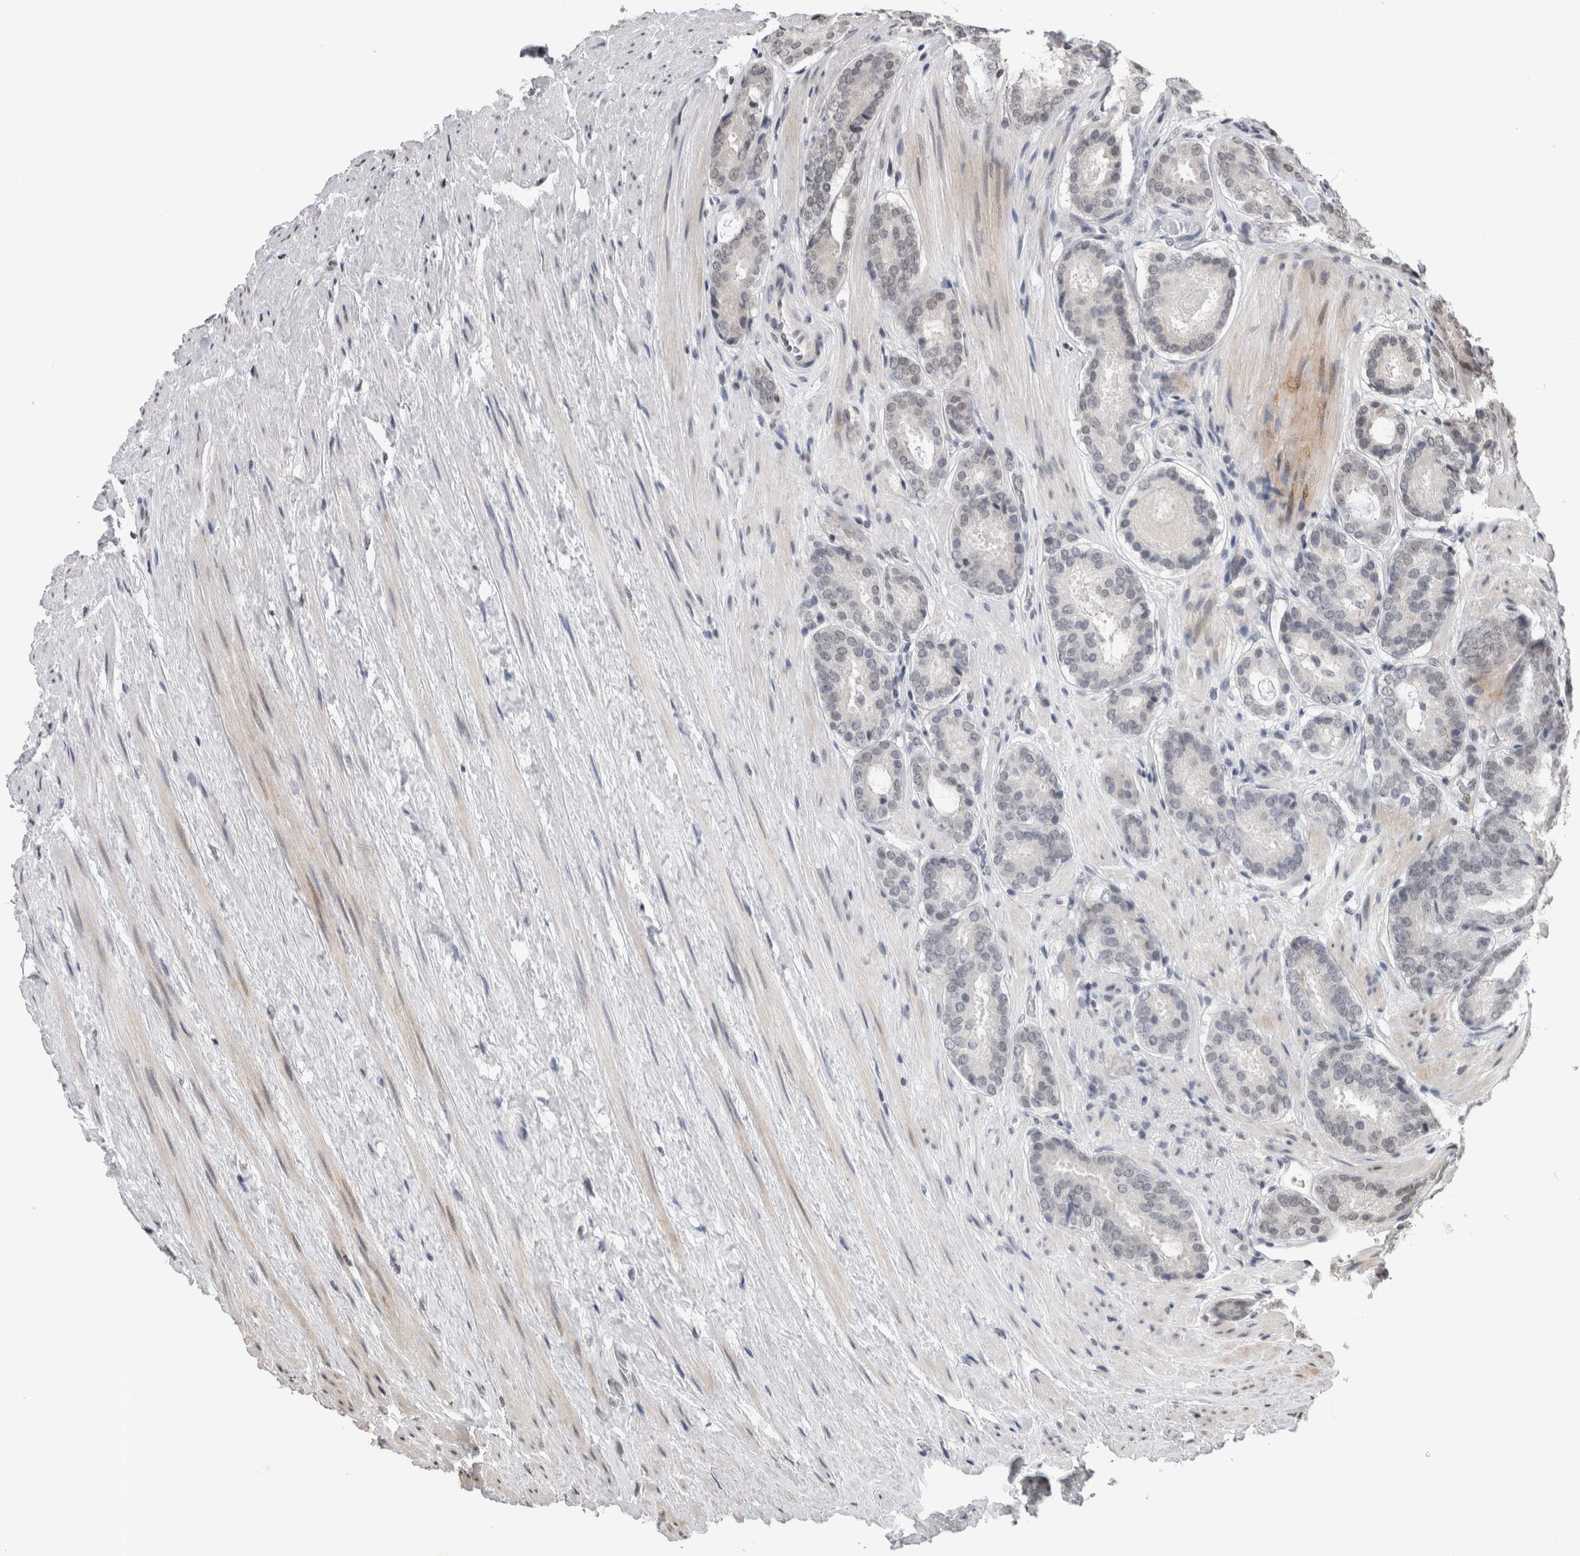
{"staining": {"intensity": "negative", "quantity": "none", "location": "none"}, "tissue": "prostate cancer", "cell_type": "Tumor cells", "image_type": "cancer", "snomed": [{"axis": "morphology", "description": "Adenocarcinoma, Low grade"}, {"axis": "topography", "description": "Prostate"}], "caption": "Immunohistochemical staining of prostate low-grade adenocarcinoma demonstrates no significant expression in tumor cells.", "gene": "ZBTB11", "patient": {"sex": "male", "age": 69}}